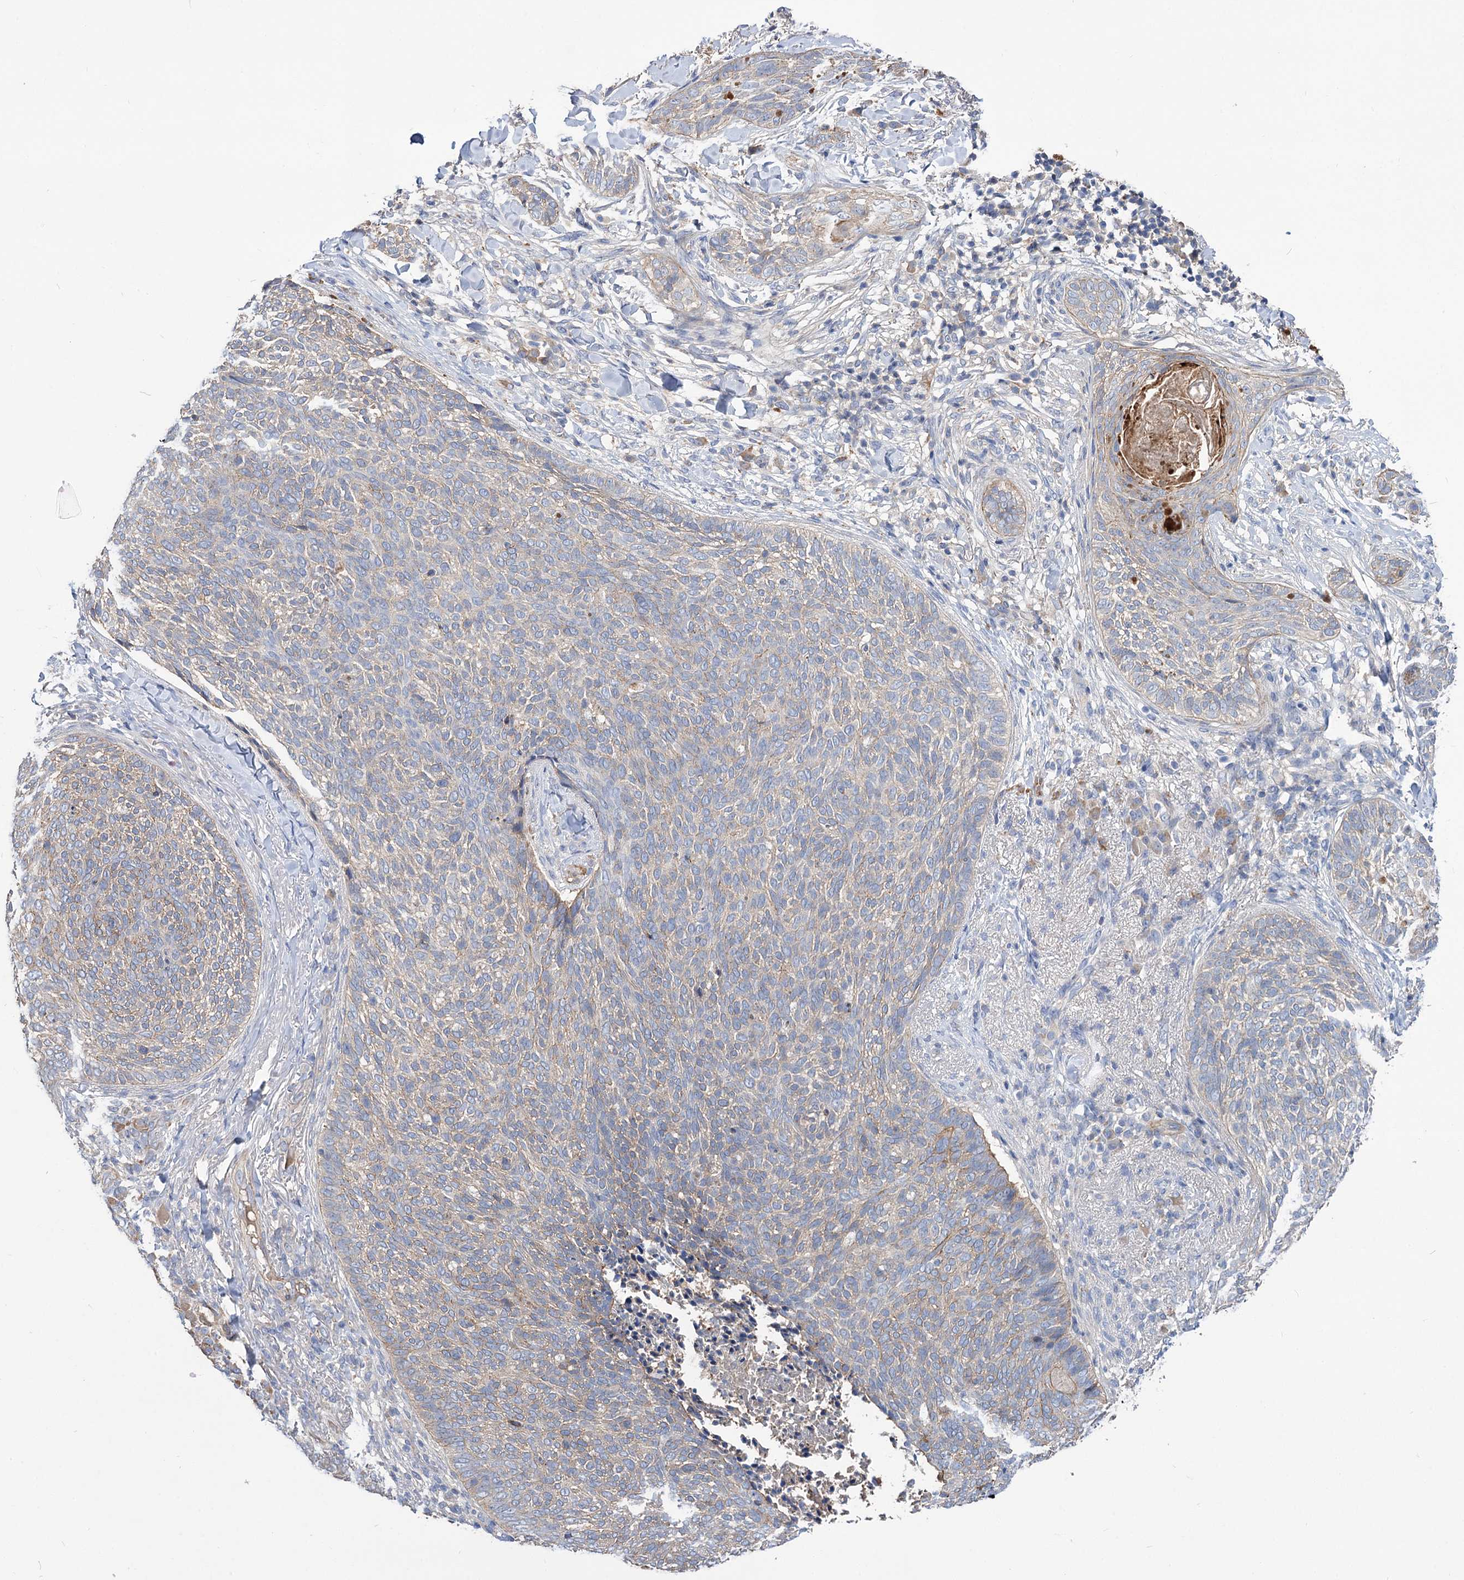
{"staining": {"intensity": "weak", "quantity": "<25%", "location": "cytoplasmic/membranous"}, "tissue": "skin cancer", "cell_type": "Tumor cells", "image_type": "cancer", "snomed": [{"axis": "morphology", "description": "Basal cell carcinoma"}, {"axis": "topography", "description": "Skin"}], "caption": "Tumor cells are negative for protein expression in human skin basal cell carcinoma.", "gene": "NUDCD2", "patient": {"sex": "male", "age": 85}}